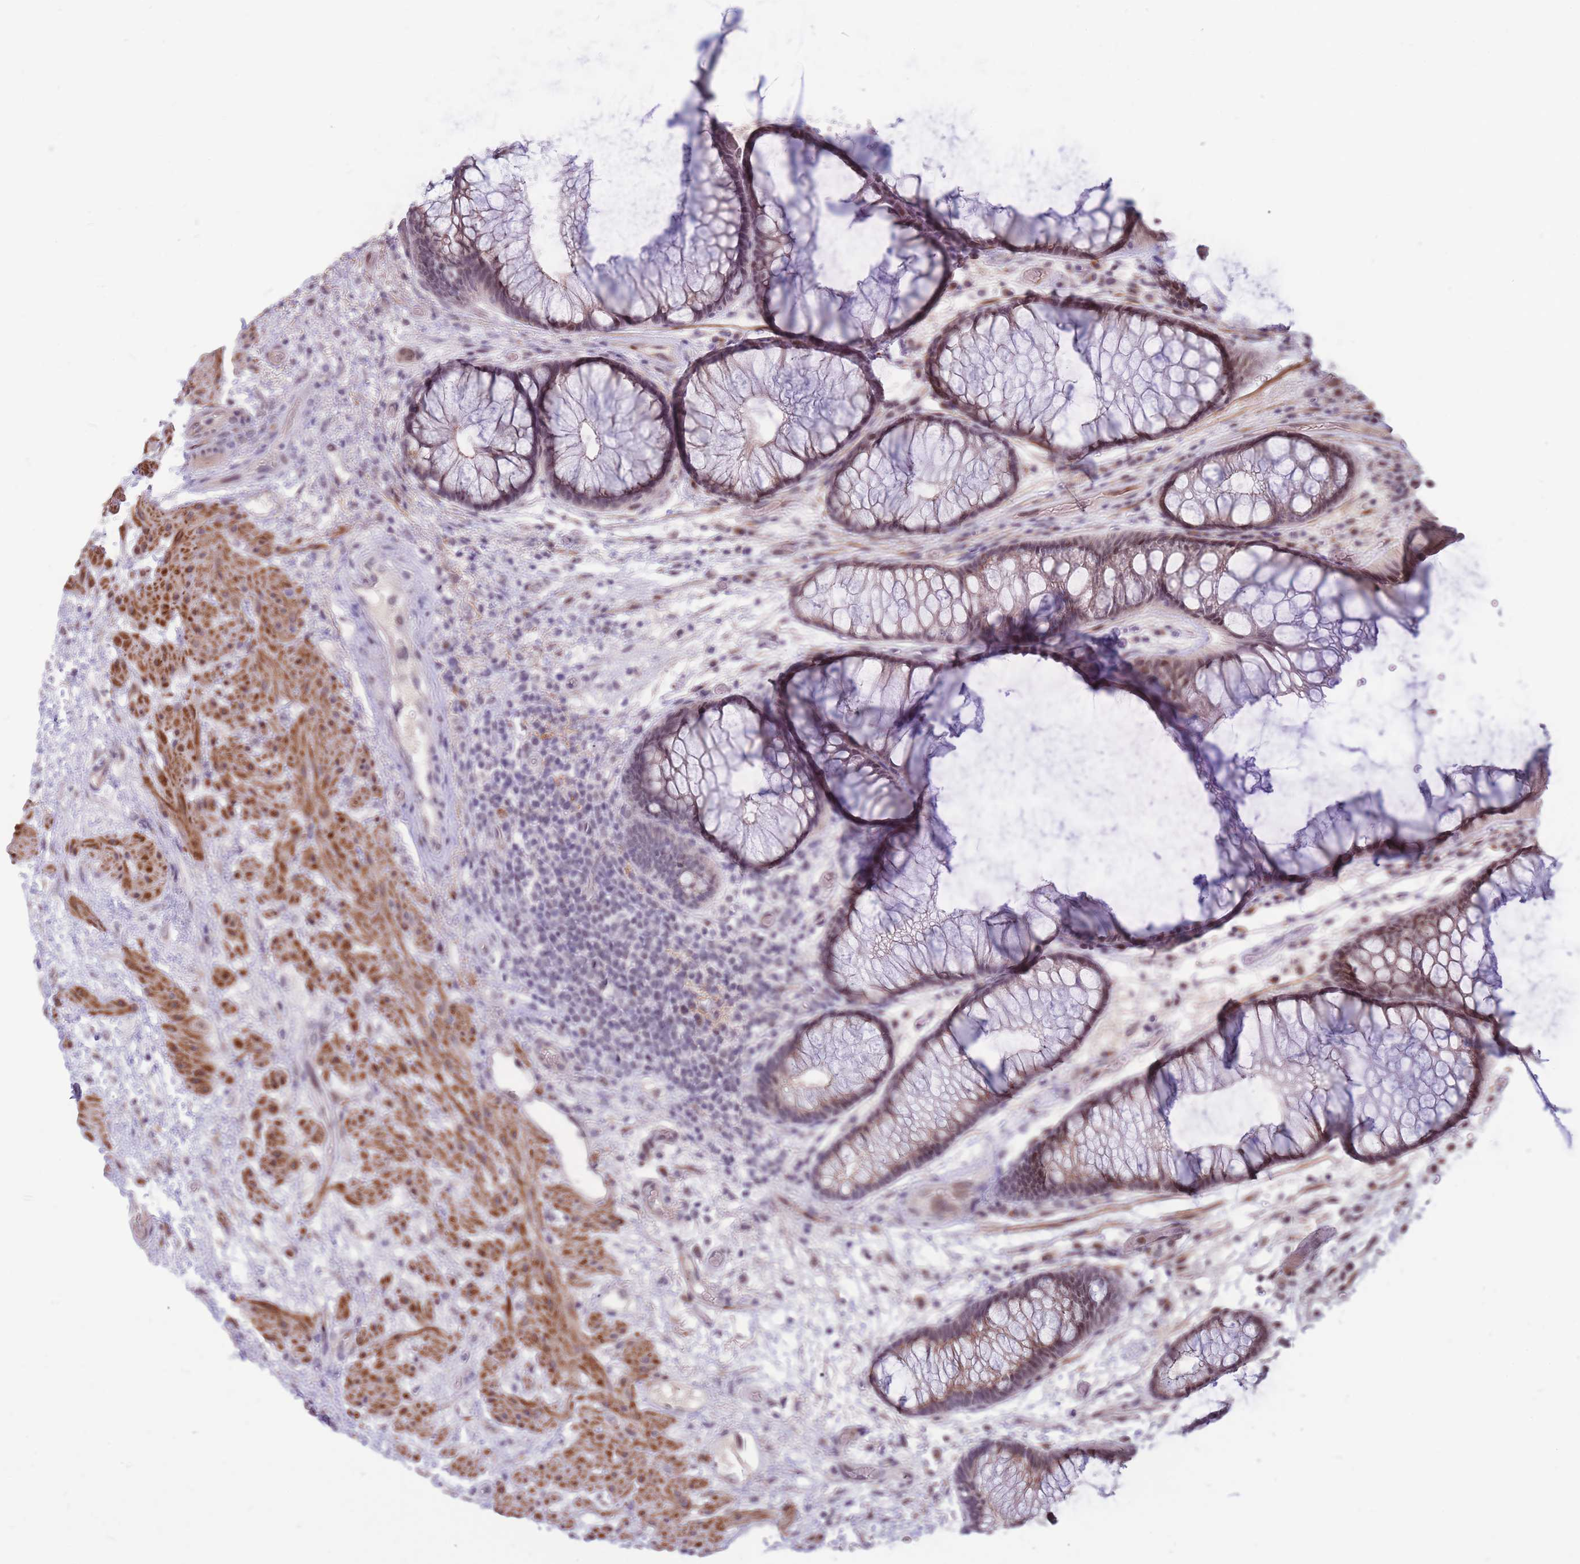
{"staining": {"intensity": "weak", "quantity": "25%-75%", "location": "cytoplasmic/membranous,nuclear"}, "tissue": "rectum", "cell_type": "Glandular cells", "image_type": "normal", "snomed": [{"axis": "morphology", "description": "Normal tissue, NOS"}, {"axis": "topography", "description": "Rectum"}], "caption": "The image demonstrates immunohistochemical staining of unremarkable rectum. There is weak cytoplasmic/membranous,nuclear expression is appreciated in approximately 25%-75% of glandular cells.", "gene": "ADD2", "patient": {"sex": "male", "age": 51}}